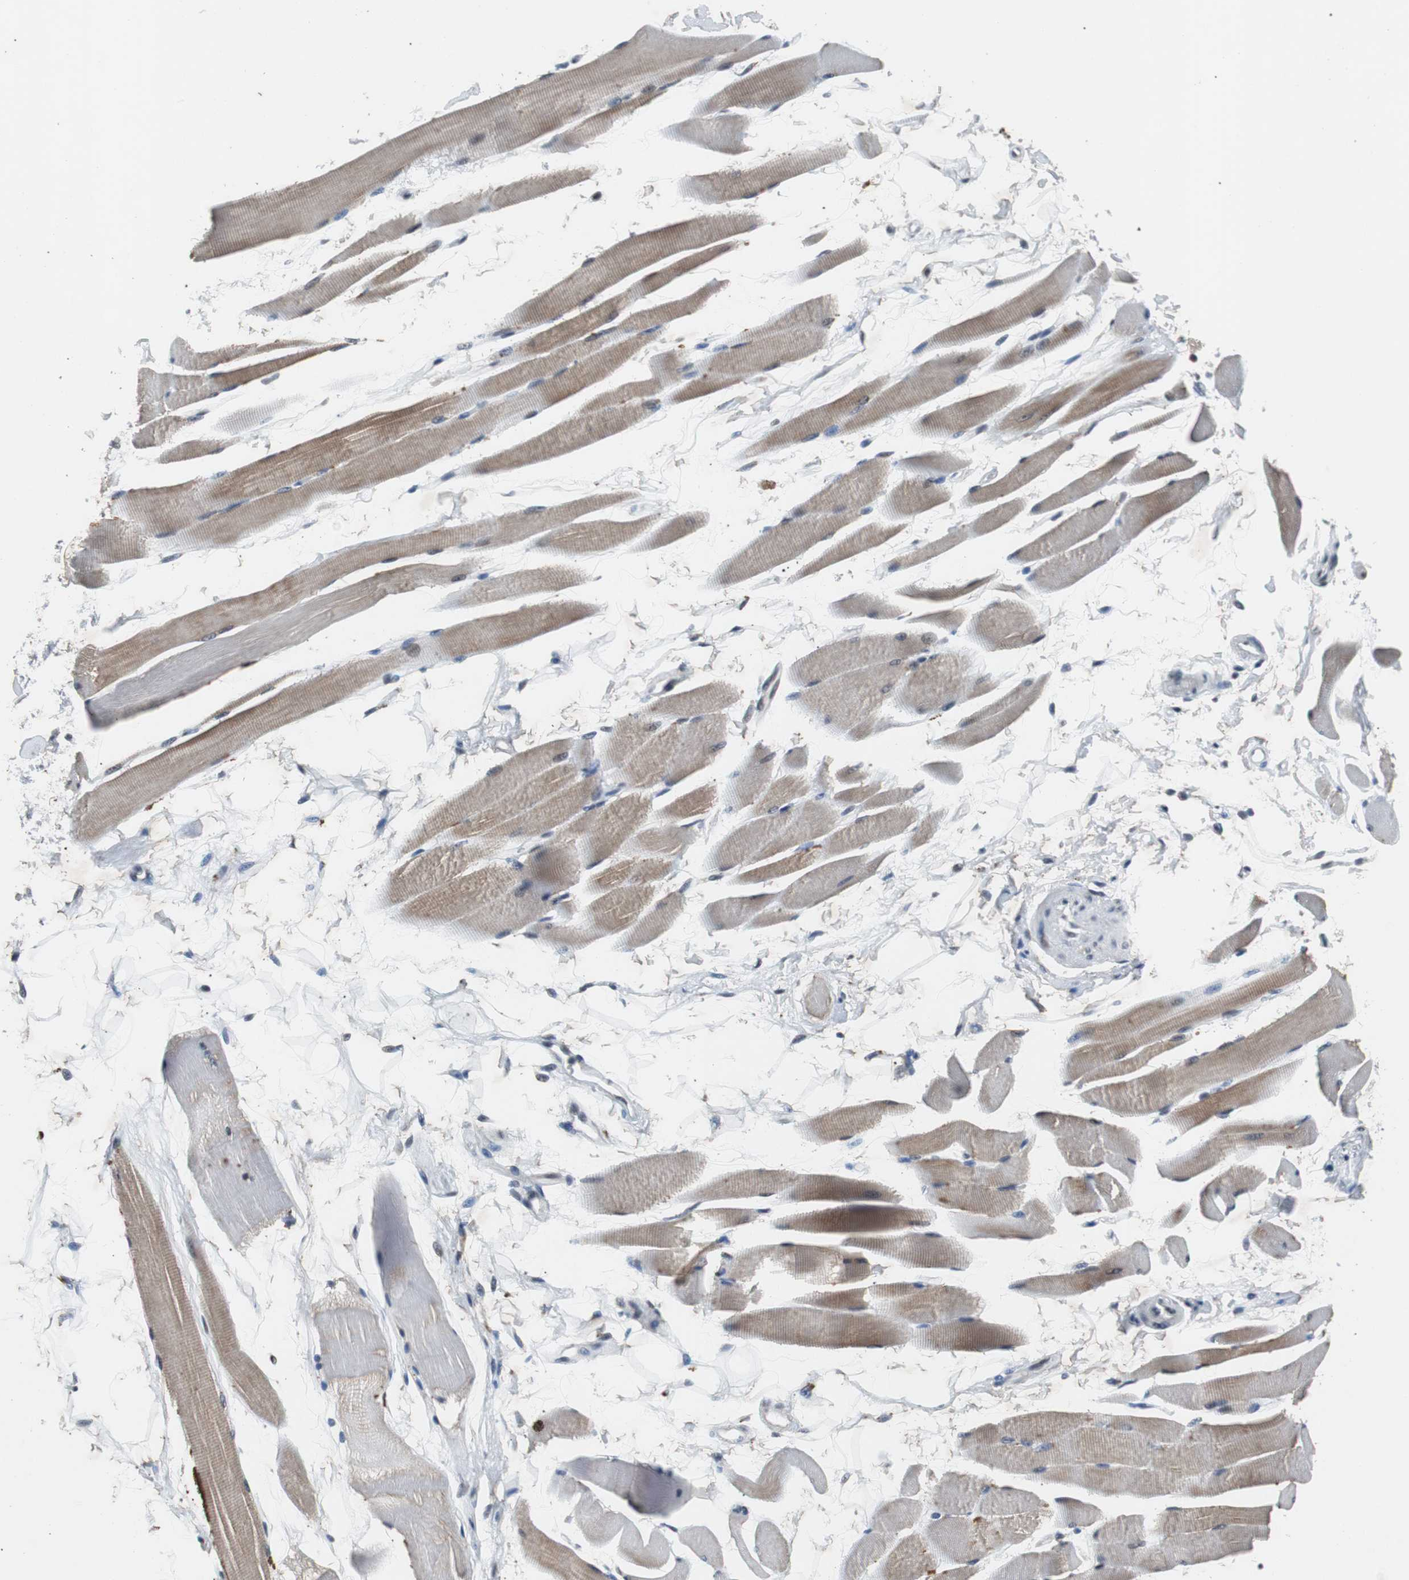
{"staining": {"intensity": "moderate", "quantity": "25%-75%", "location": "cytoplasmic/membranous,nuclear"}, "tissue": "skeletal muscle", "cell_type": "Myocytes", "image_type": "normal", "snomed": [{"axis": "morphology", "description": "Normal tissue, NOS"}, {"axis": "topography", "description": "Skeletal muscle"}, {"axis": "topography", "description": "Peripheral nerve tissue"}], "caption": "Immunohistochemical staining of normal skeletal muscle exhibits 25%-75% levels of moderate cytoplasmic/membranous,nuclear protein expression in approximately 25%-75% of myocytes.", "gene": "USP28", "patient": {"sex": "female", "age": 84}}